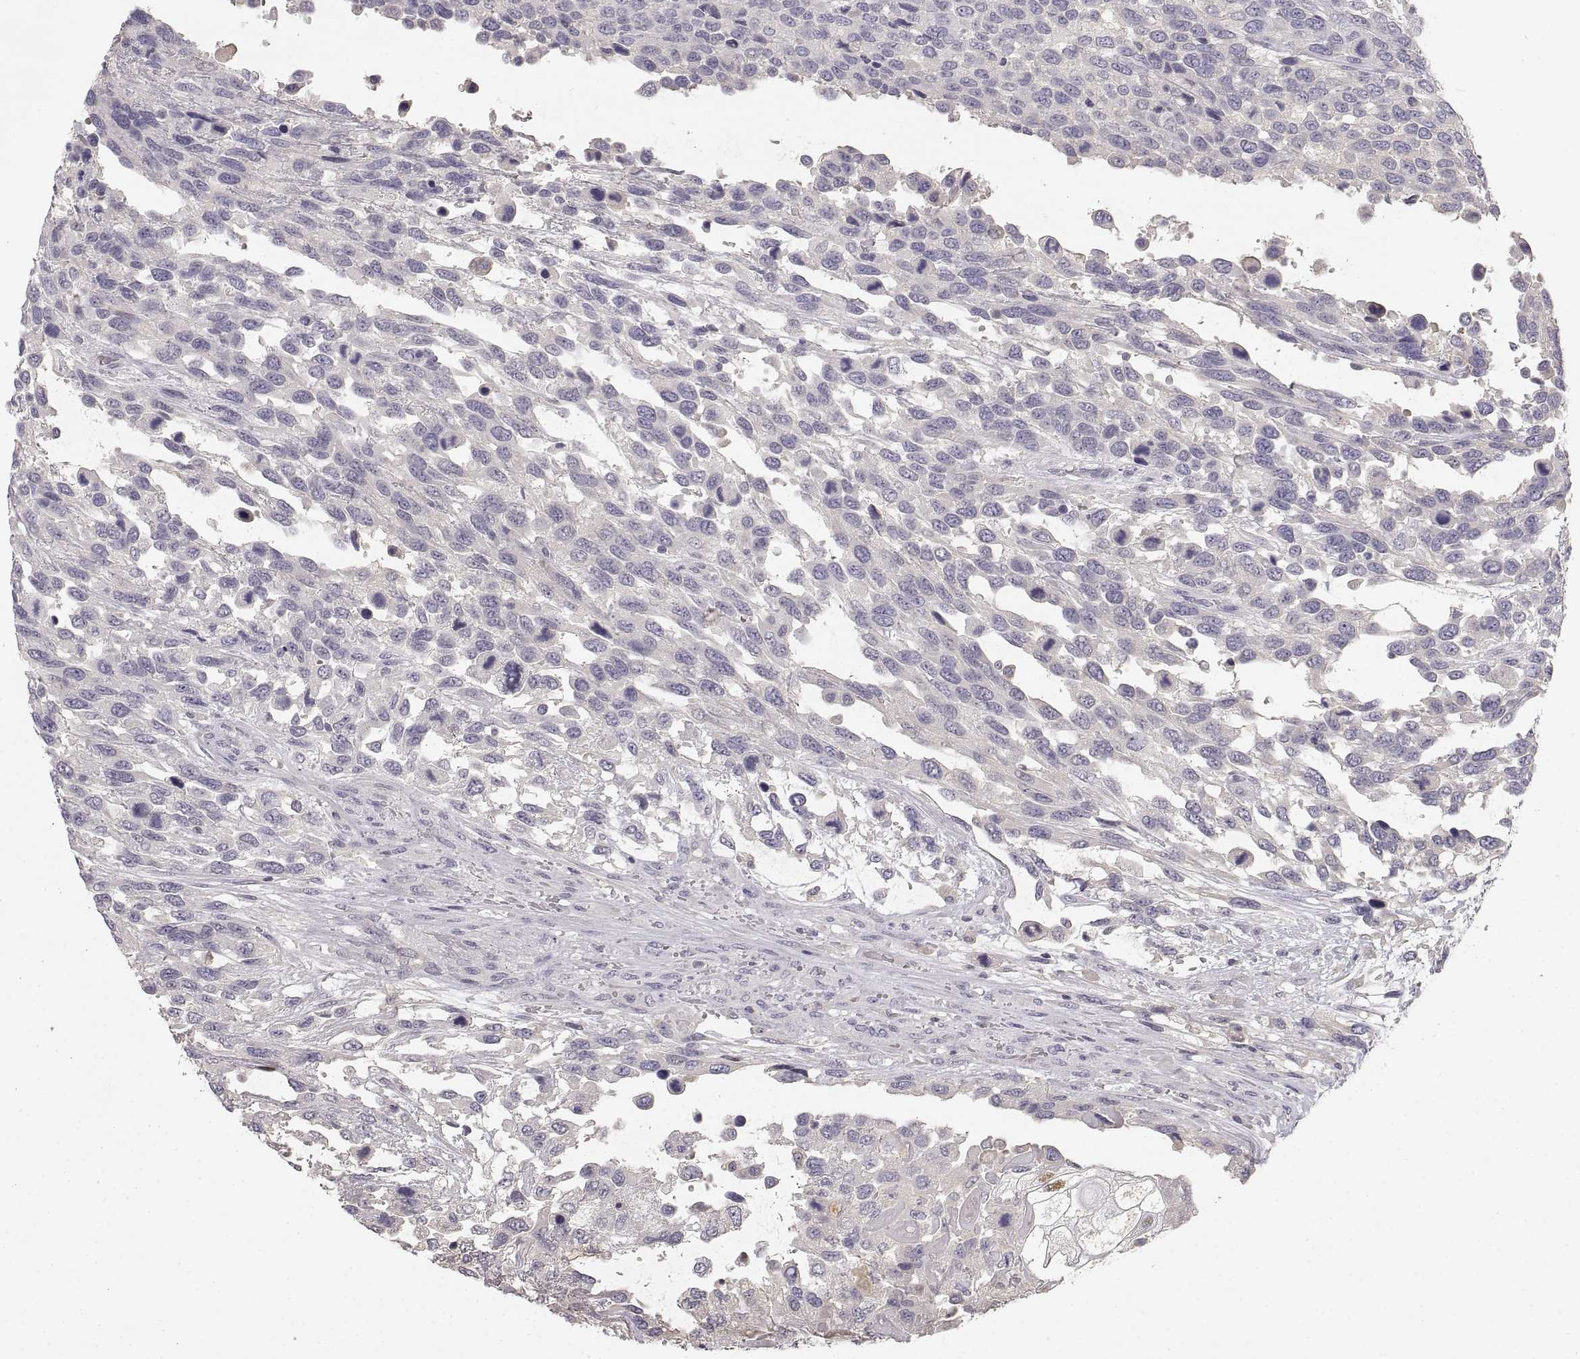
{"staining": {"intensity": "negative", "quantity": "none", "location": "none"}, "tissue": "urothelial cancer", "cell_type": "Tumor cells", "image_type": "cancer", "snomed": [{"axis": "morphology", "description": "Urothelial carcinoma, High grade"}, {"axis": "topography", "description": "Urinary bladder"}], "caption": "An image of human urothelial cancer is negative for staining in tumor cells. Brightfield microscopy of IHC stained with DAB (3,3'-diaminobenzidine) (brown) and hematoxylin (blue), captured at high magnification.", "gene": "RUNDC3A", "patient": {"sex": "female", "age": 70}}